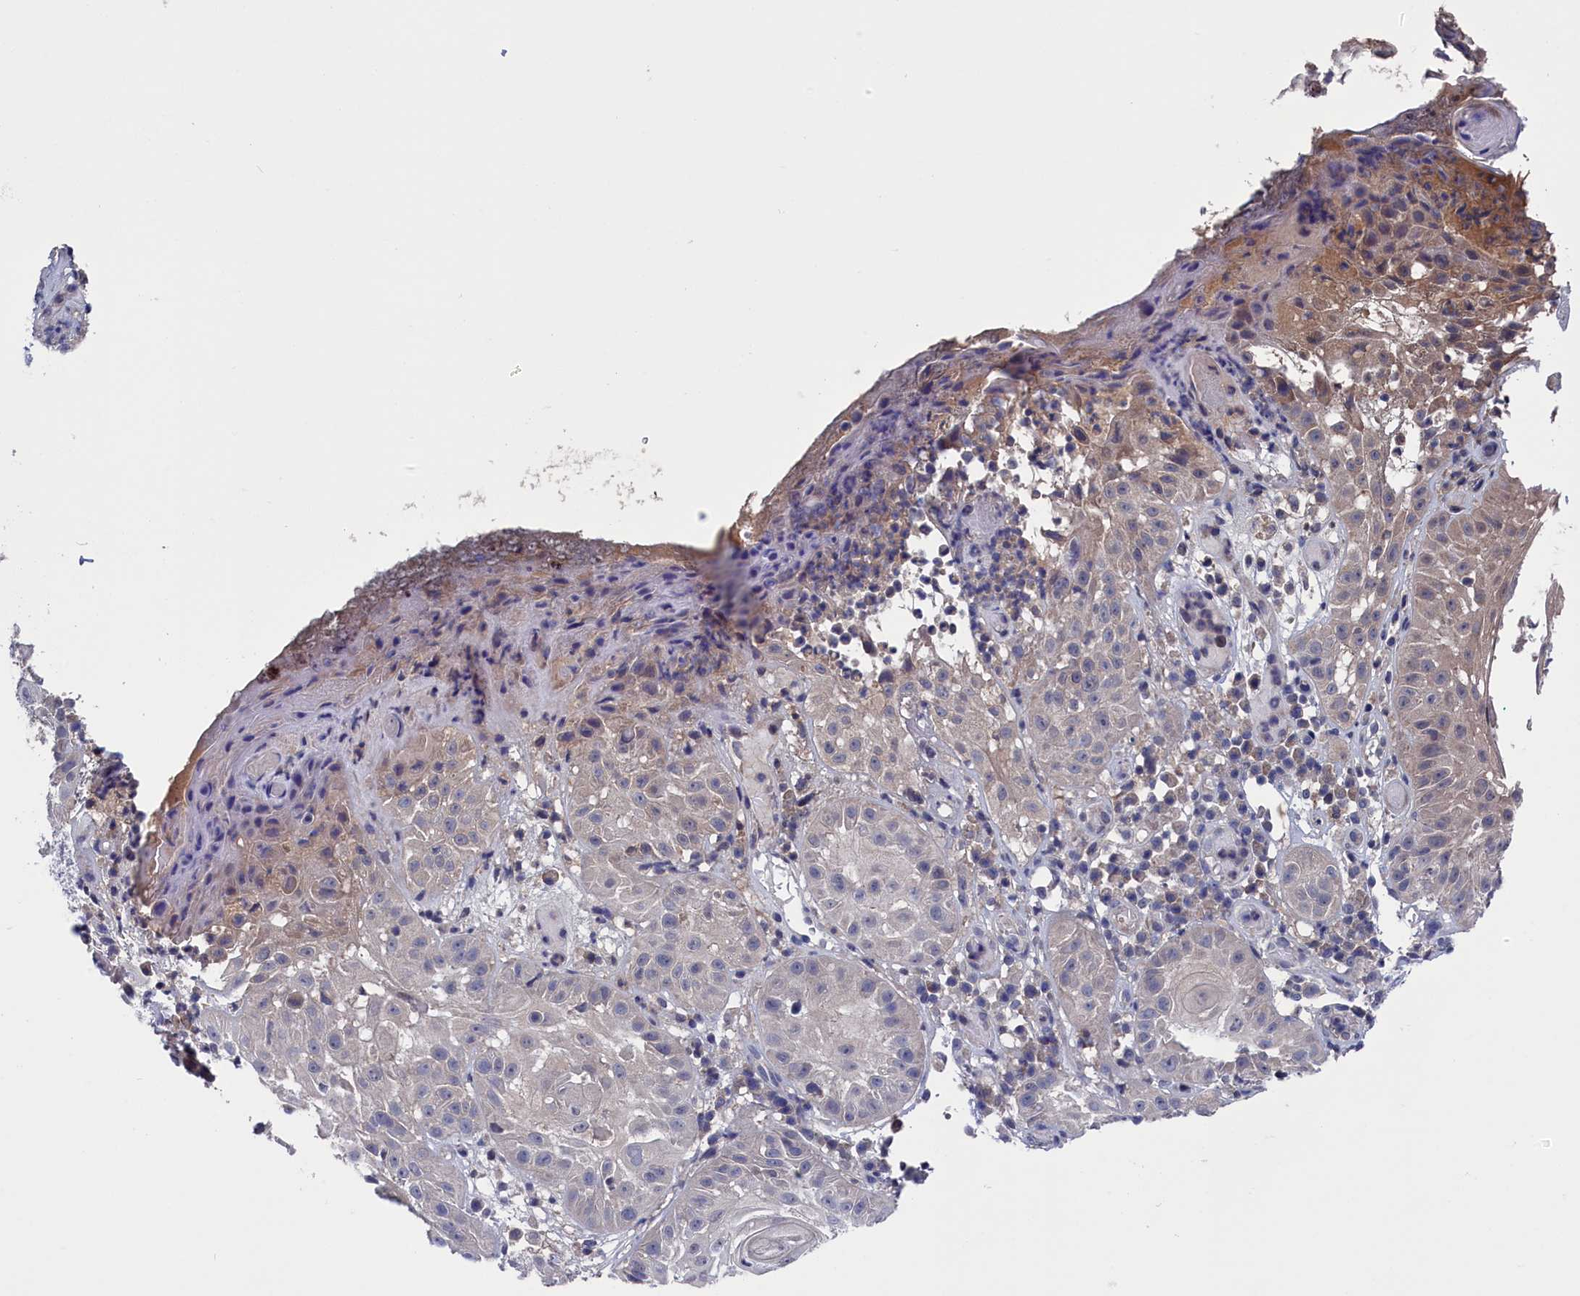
{"staining": {"intensity": "weak", "quantity": "<25%", "location": "cytoplasmic/membranous"}, "tissue": "skin cancer", "cell_type": "Tumor cells", "image_type": "cancer", "snomed": [{"axis": "morphology", "description": "Normal tissue, NOS"}, {"axis": "morphology", "description": "Basal cell carcinoma"}, {"axis": "topography", "description": "Skin"}], "caption": "The IHC photomicrograph has no significant positivity in tumor cells of basal cell carcinoma (skin) tissue.", "gene": "SPATA13", "patient": {"sex": "male", "age": 93}}